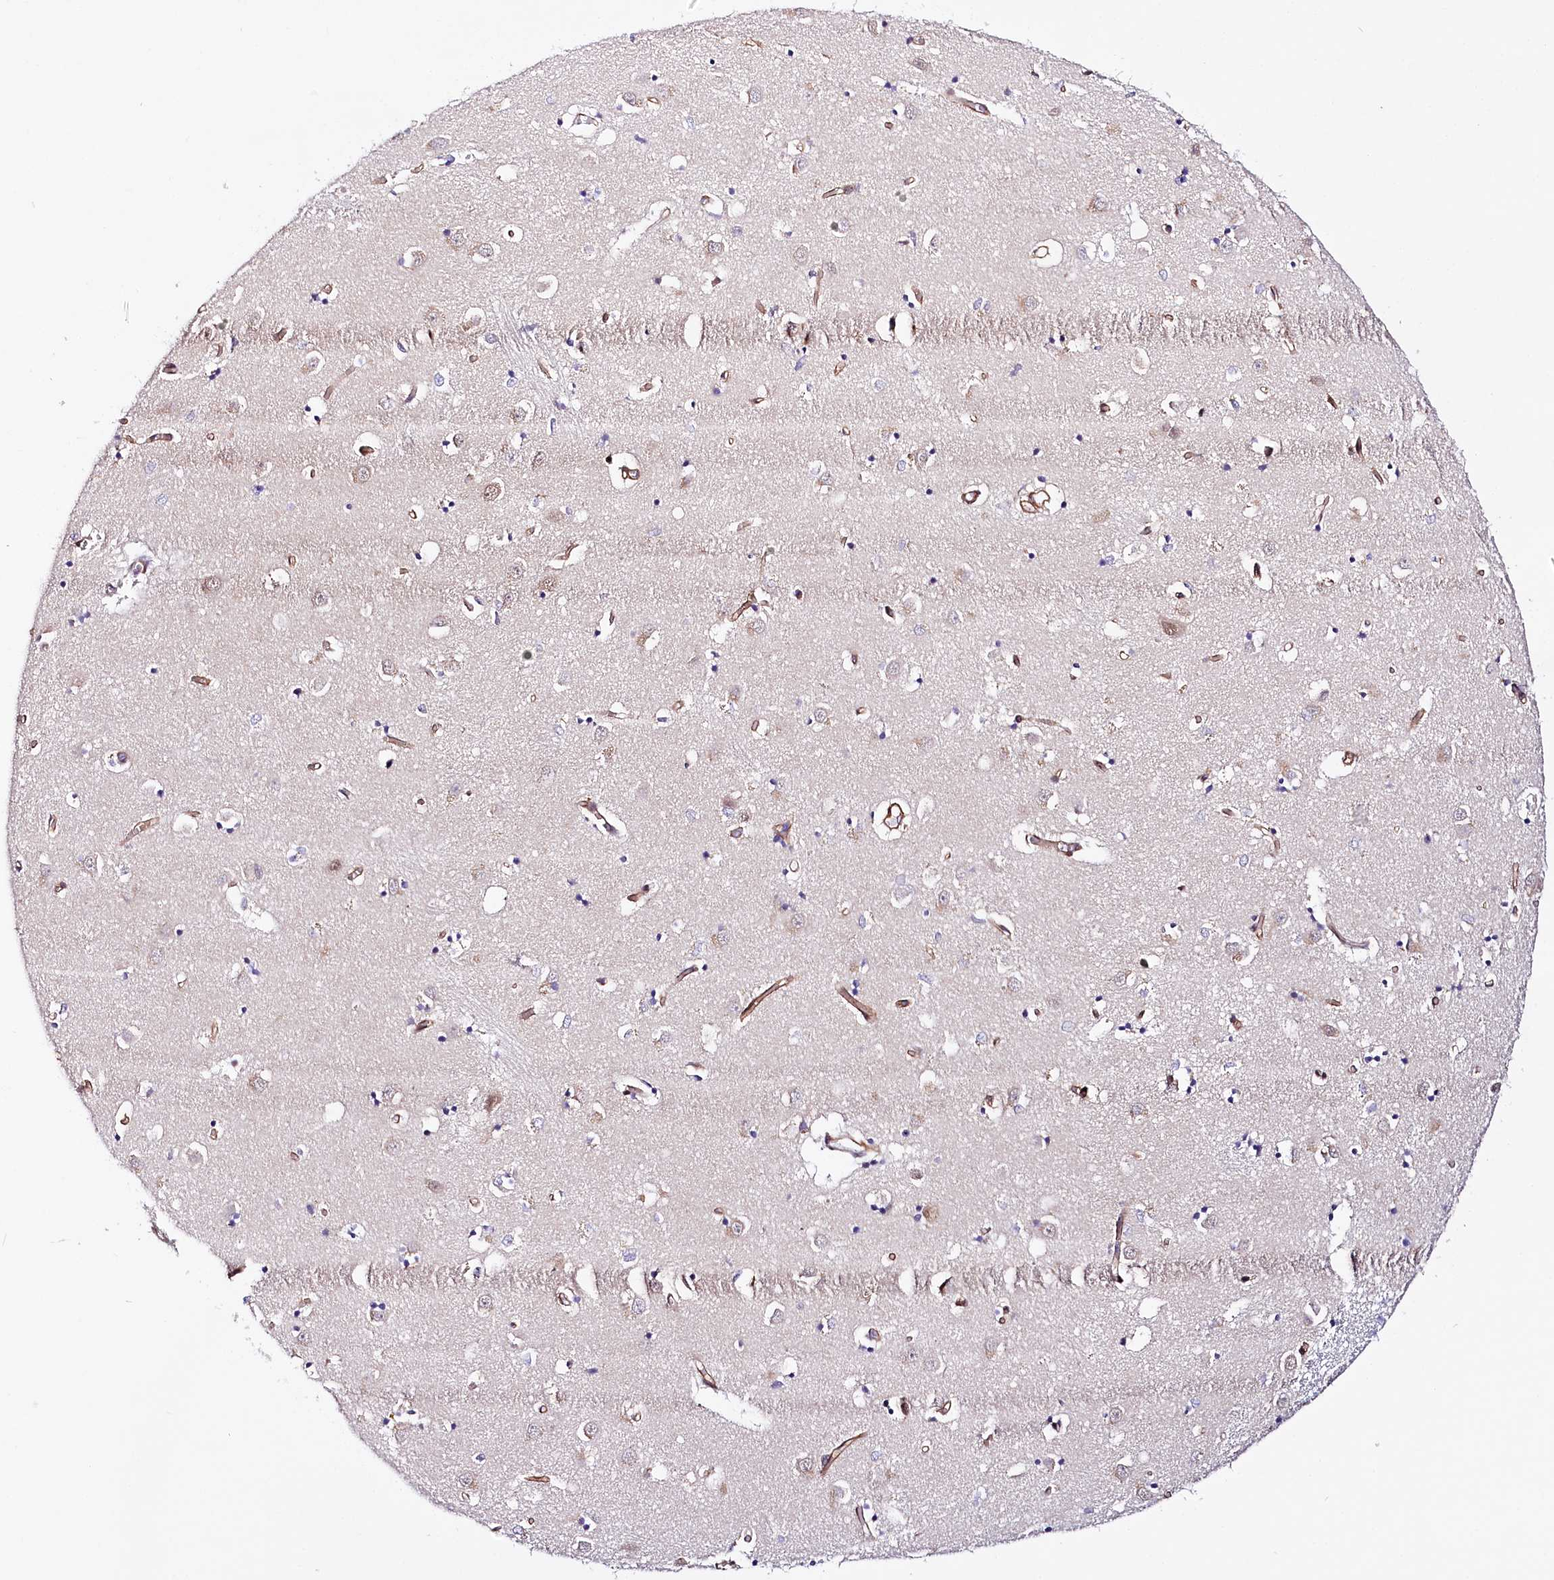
{"staining": {"intensity": "negative", "quantity": "none", "location": "none"}, "tissue": "caudate", "cell_type": "Glial cells", "image_type": "normal", "snomed": [{"axis": "morphology", "description": "Normal tissue, NOS"}, {"axis": "topography", "description": "Lateral ventricle wall"}], "caption": "The immunohistochemistry (IHC) image has no significant expression in glial cells of caudate.", "gene": "PPP2R5B", "patient": {"sex": "male", "age": 70}}